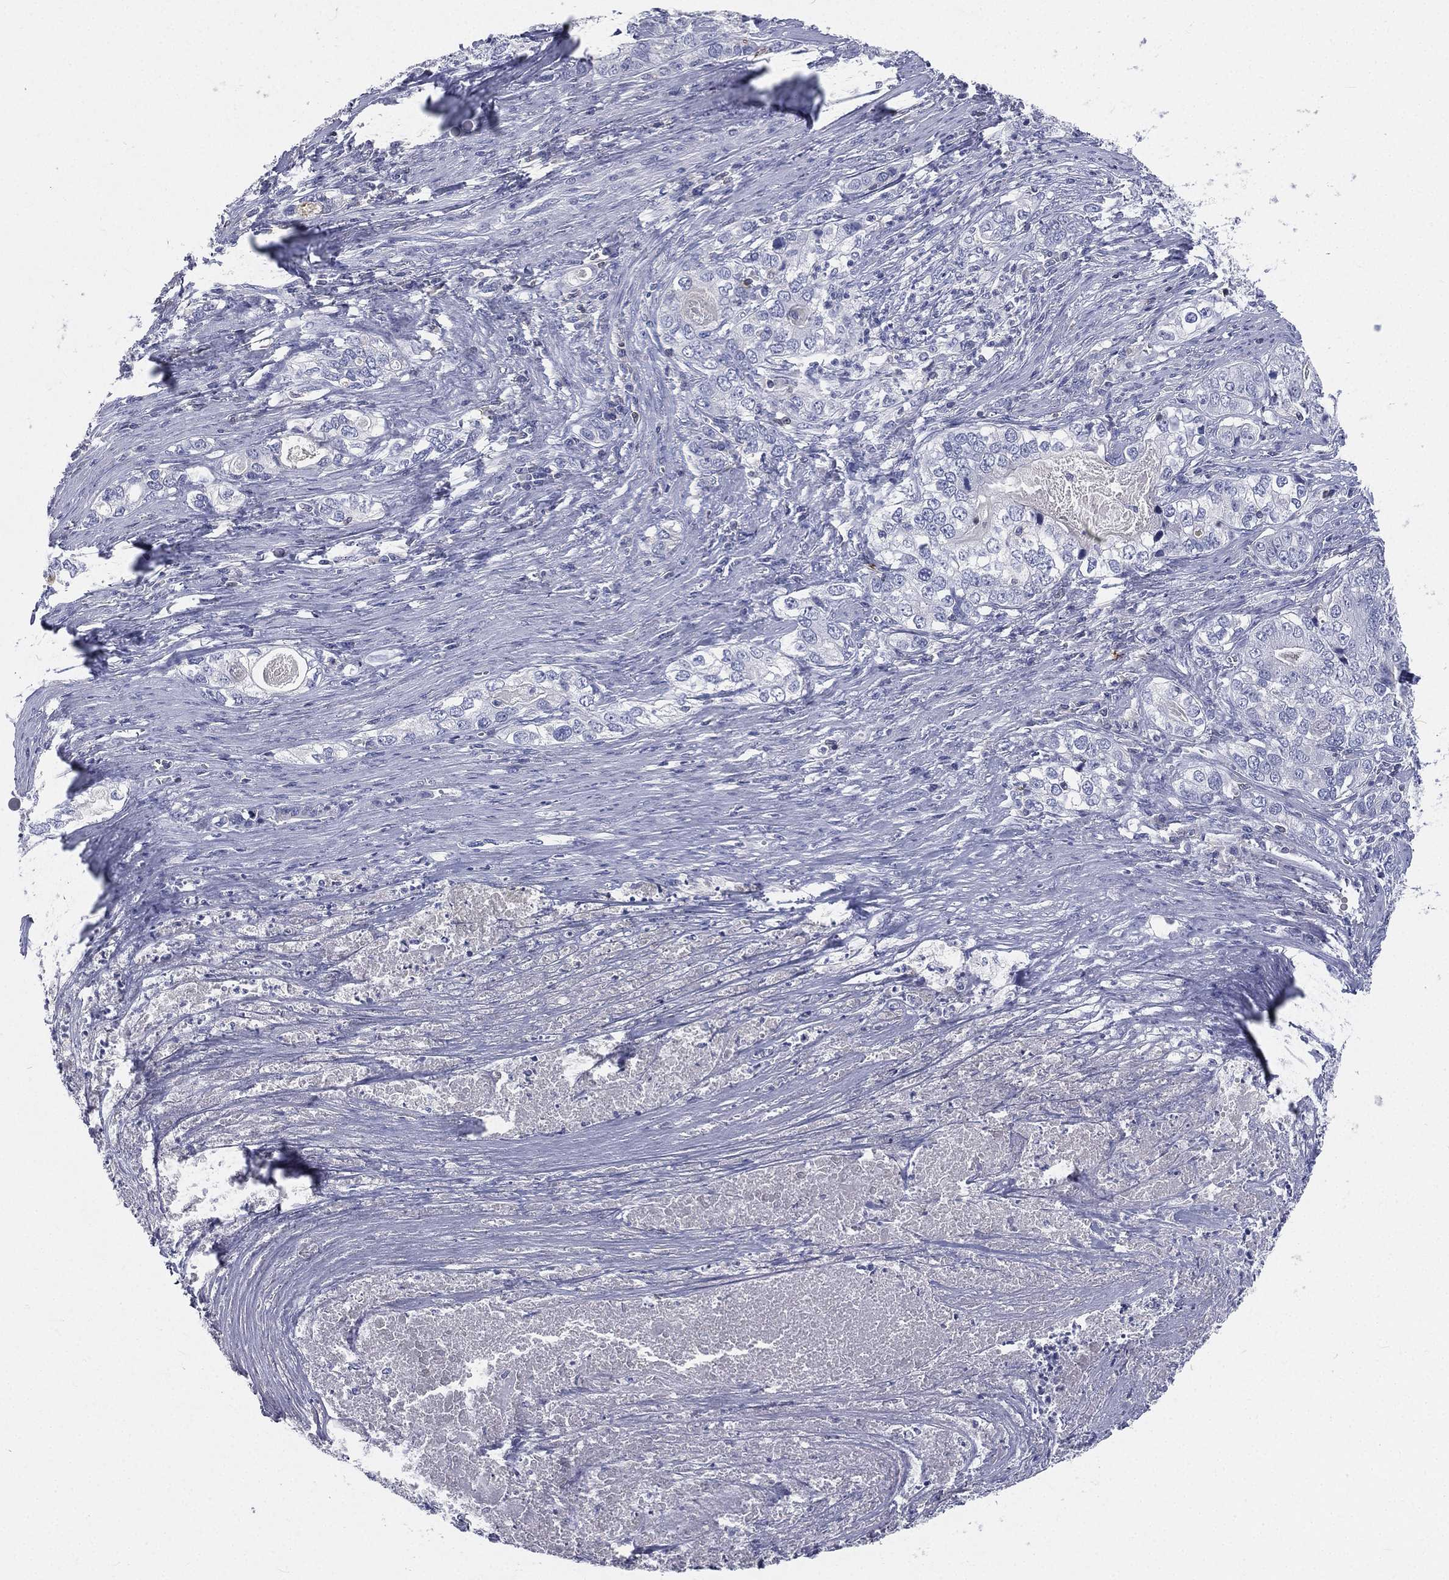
{"staining": {"intensity": "negative", "quantity": "none", "location": "none"}, "tissue": "stomach cancer", "cell_type": "Tumor cells", "image_type": "cancer", "snomed": [{"axis": "morphology", "description": "Adenocarcinoma, NOS"}, {"axis": "topography", "description": "Stomach, lower"}], "caption": "Tumor cells show no significant positivity in adenocarcinoma (stomach).", "gene": "CD3D", "patient": {"sex": "female", "age": 72}}